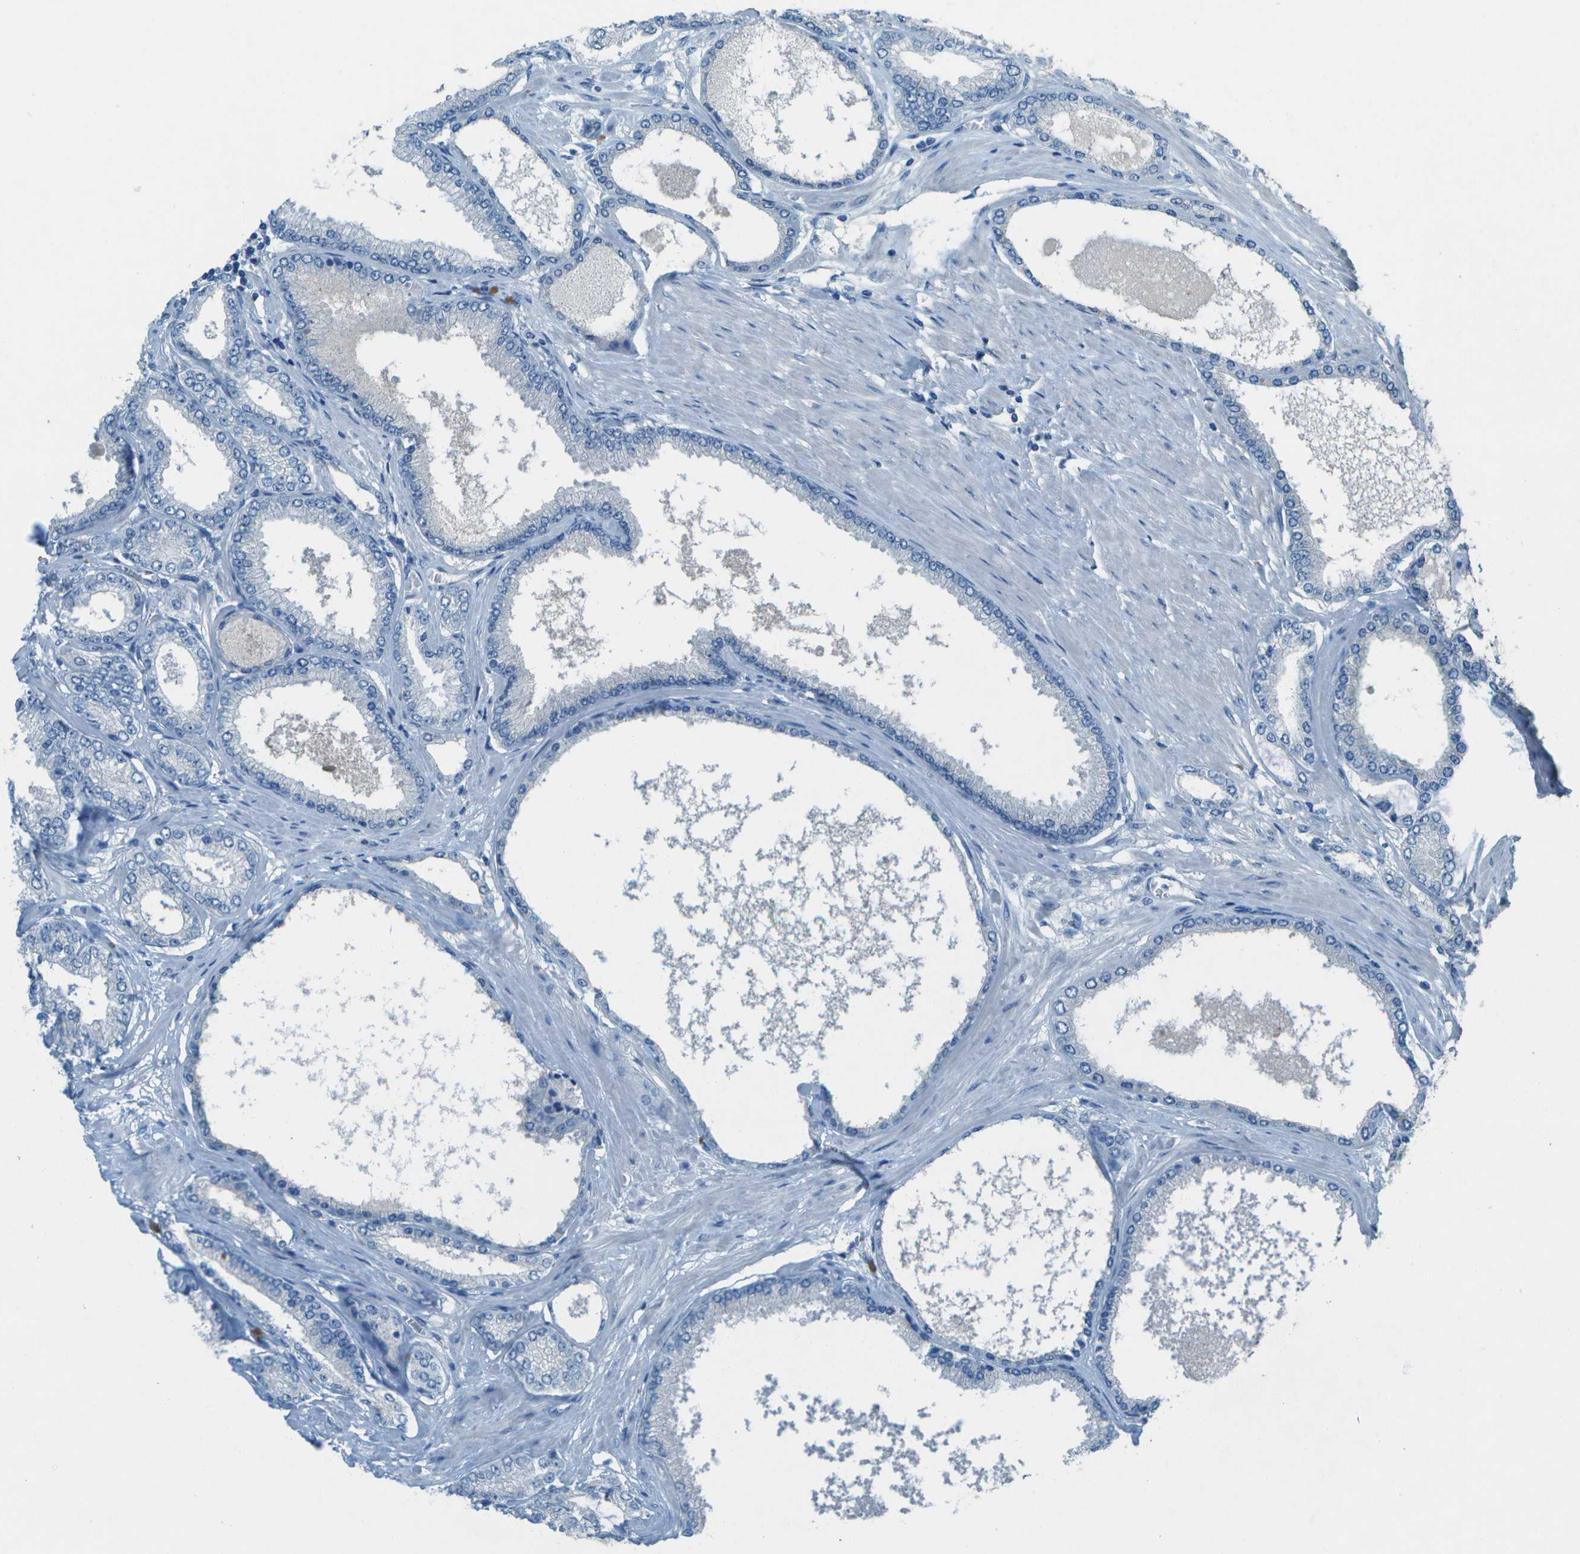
{"staining": {"intensity": "negative", "quantity": "none", "location": "none"}, "tissue": "prostate cancer", "cell_type": "Tumor cells", "image_type": "cancer", "snomed": [{"axis": "morphology", "description": "Adenocarcinoma, High grade"}, {"axis": "topography", "description": "Prostate"}], "caption": "Prostate cancer was stained to show a protein in brown. There is no significant staining in tumor cells.", "gene": "LGI2", "patient": {"sex": "male", "age": 61}}